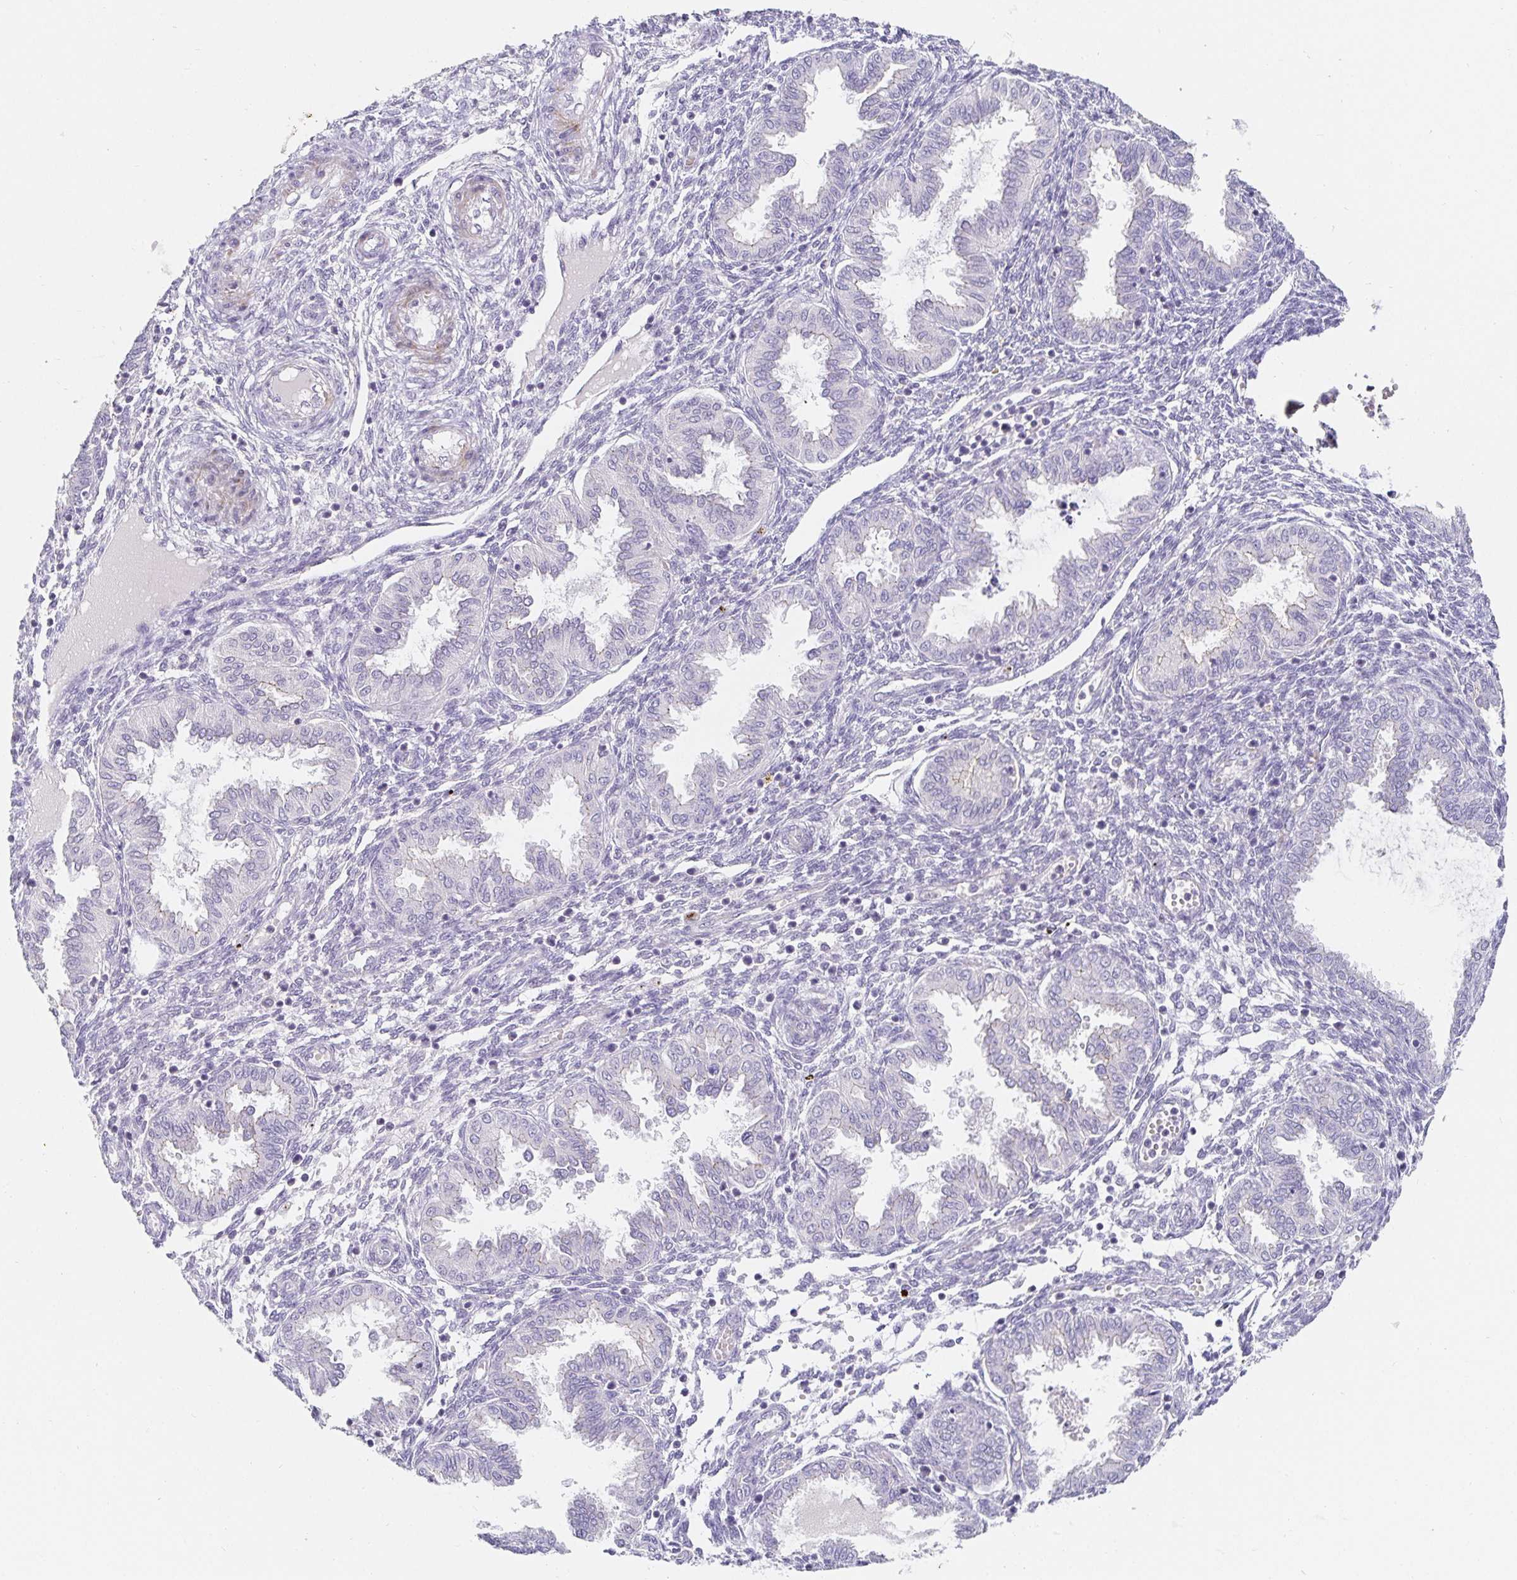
{"staining": {"intensity": "negative", "quantity": "none", "location": "none"}, "tissue": "endometrium", "cell_type": "Cells in endometrial stroma", "image_type": "normal", "snomed": [{"axis": "morphology", "description": "Normal tissue, NOS"}, {"axis": "topography", "description": "Endometrium"}], "caption": "Image shows no significant protein expression in cells in endometrial stroma of normal endometrium.", "gene": "PDX1", "patient": {"sex": "female", "age": 33}}